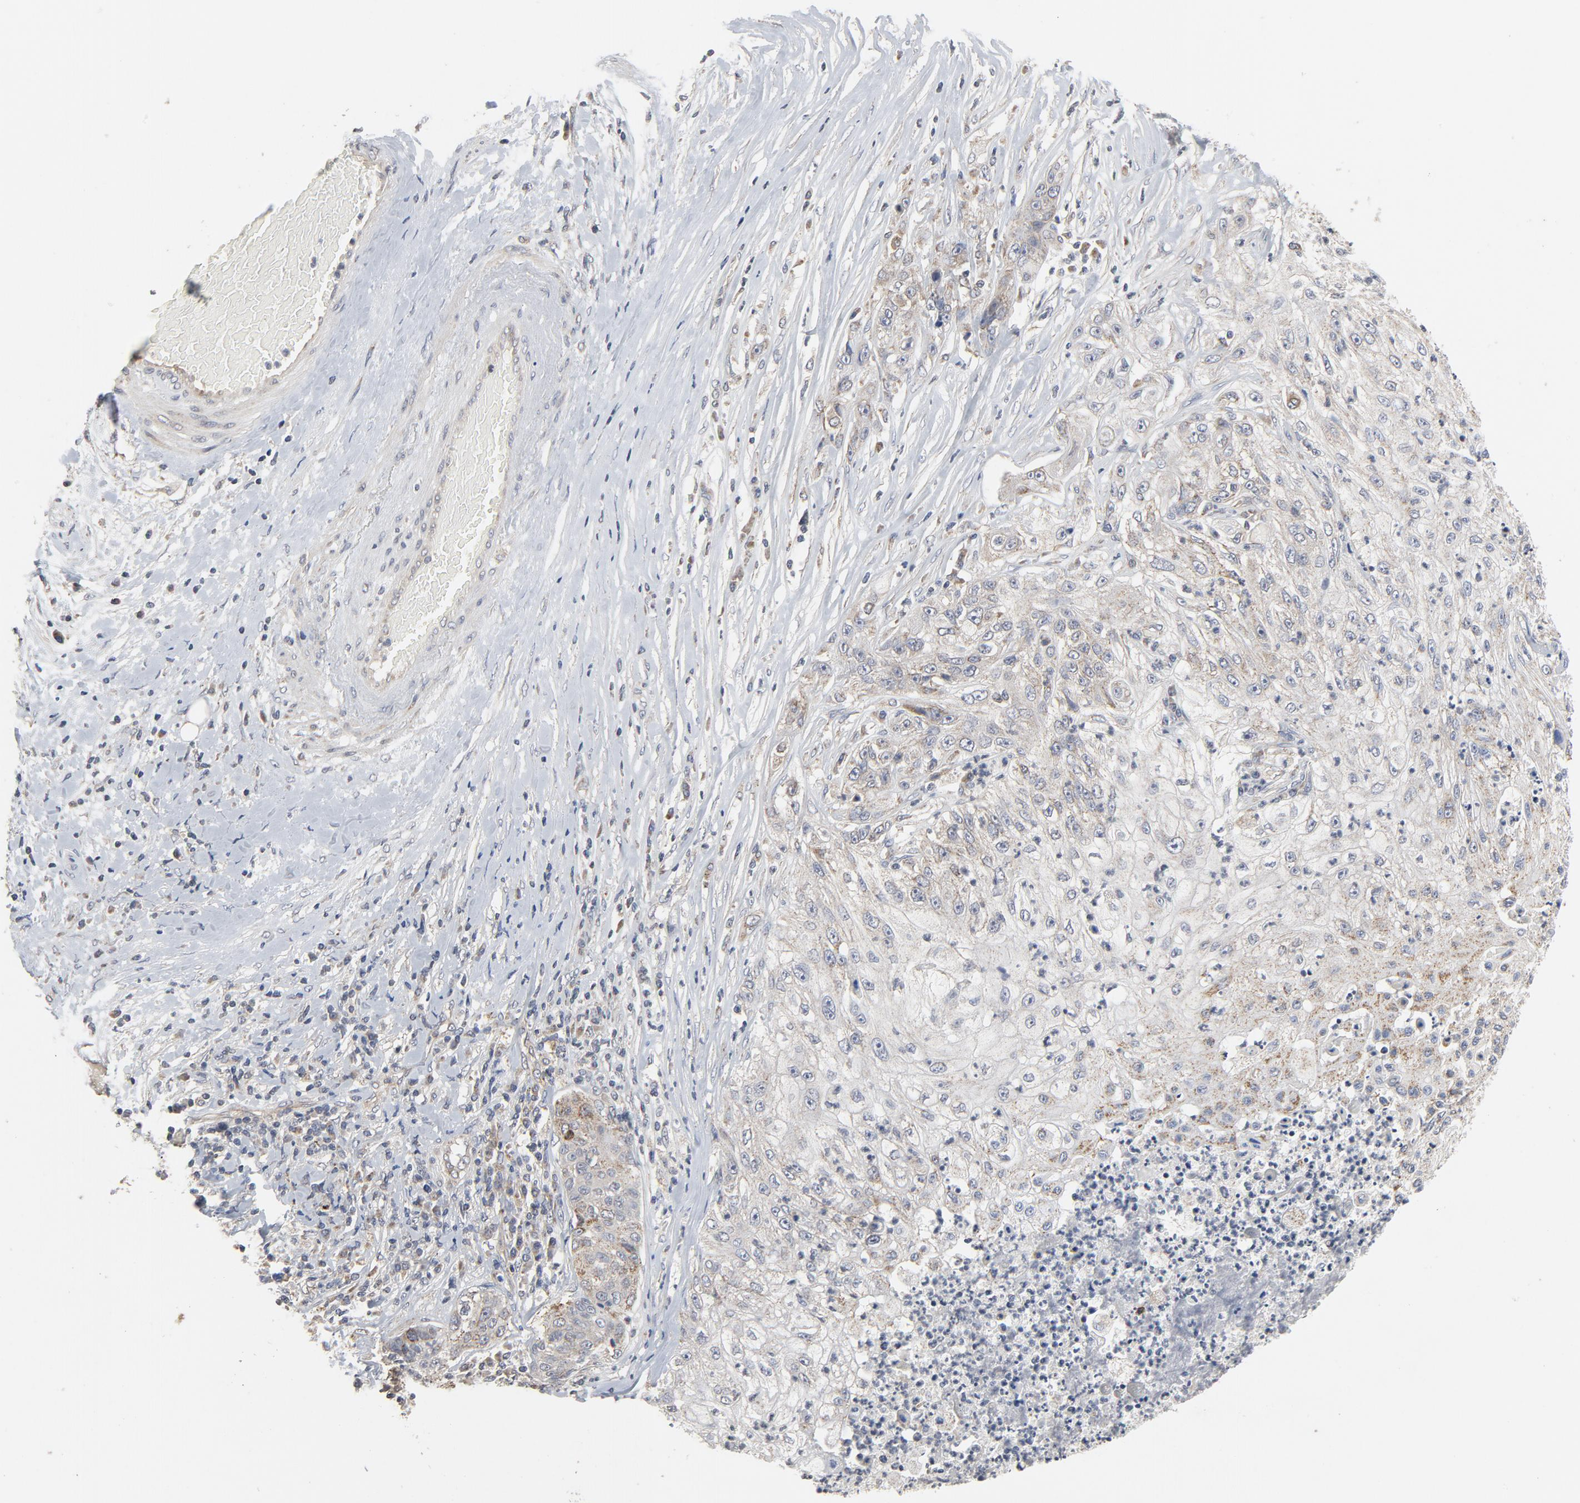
{"staining": {"intensity": "weak", "quantity": "25%-75%", "location": "cytoplasmic/membranous"}, "tissue": "lung cancer", "cell_type": "Tumor cells", "image_type": "cancer", "snomed": [{"axis": "morphology", "description": "Inflammation, NOS"}, {"axis": "morphology", "description": "Squamous cell carcinoma, NOS"}, {"axis": "topography", "description": "Lymph node"}, {"axis": "topography", "description": "Soft tissue"}, {"axis": "topography", "description": "Lung"}], "caption": "Lung cancer was stained to show a protein in brown. There is low levels of weak cytoplasmic/membranous staining in approximately 25%-75% of tumor cells. (Brightfield microscopy of DAB IHC at high magnification).", "gene": "C14orf119", "patient": {"sex": "male", "age": 66}}